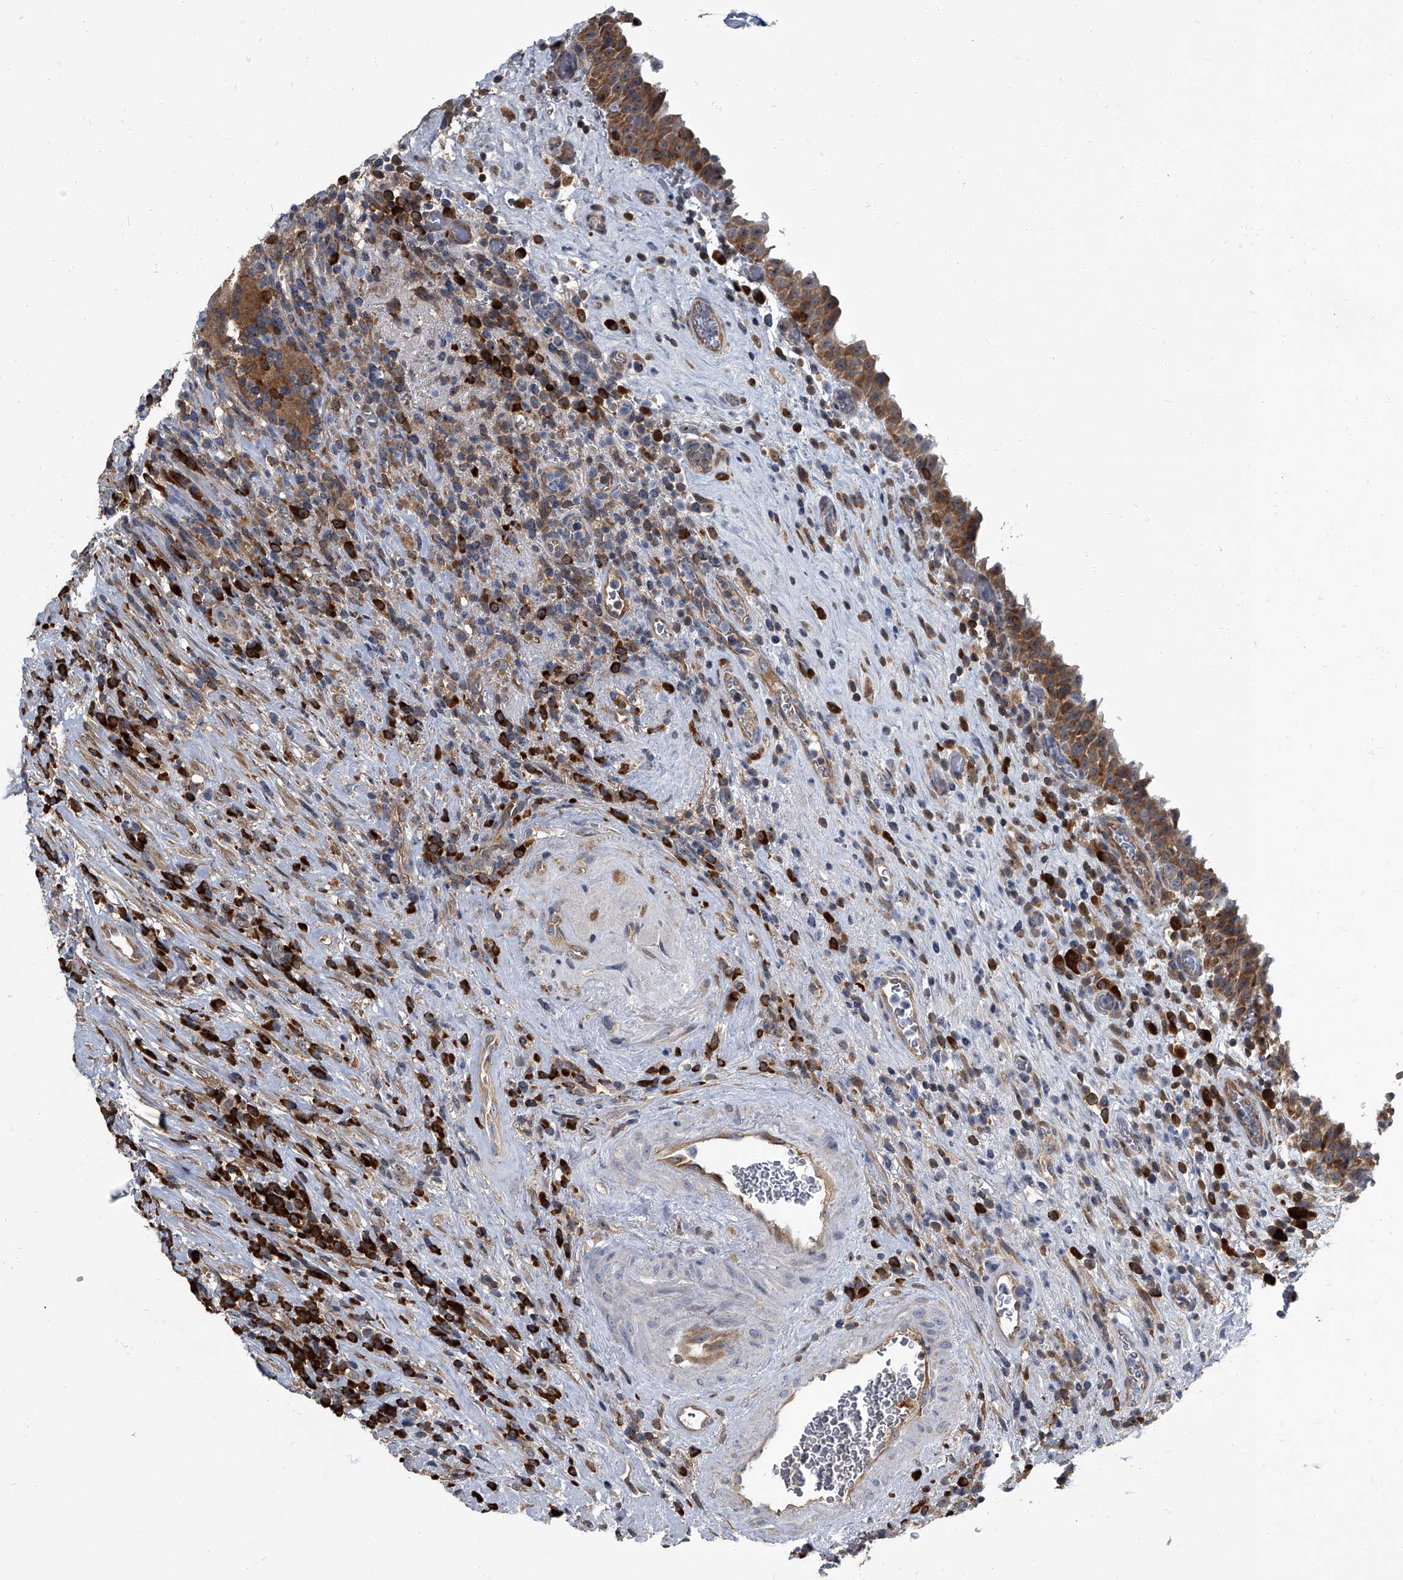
{"staining": {"intensity": "moderate", "quantity": ">75%", "location": "cytoplasmic/membranous"}, "tissue": "urinary bladder", "cell_type": "Urothelial cells", "image_type": "normal", "snomed": [{"axis": "morphology", "description": "Normal tissue, NOS"}, {"axis": "morphology", "description": "Inflammation, NOS"}, {"axis": "topography", "description": "Urinary bladder"}], "caption": "Immunohistochemical staining of normal human urinary bladder displays medium levels of moderate cytoplasmic/membranous expression in approximately >75% of urothelial cells. (DAB = brown stain, brightfield microscopy at high magnification).", "gene": "CDV3", "patient": {"sex": "female", "age": 75}}